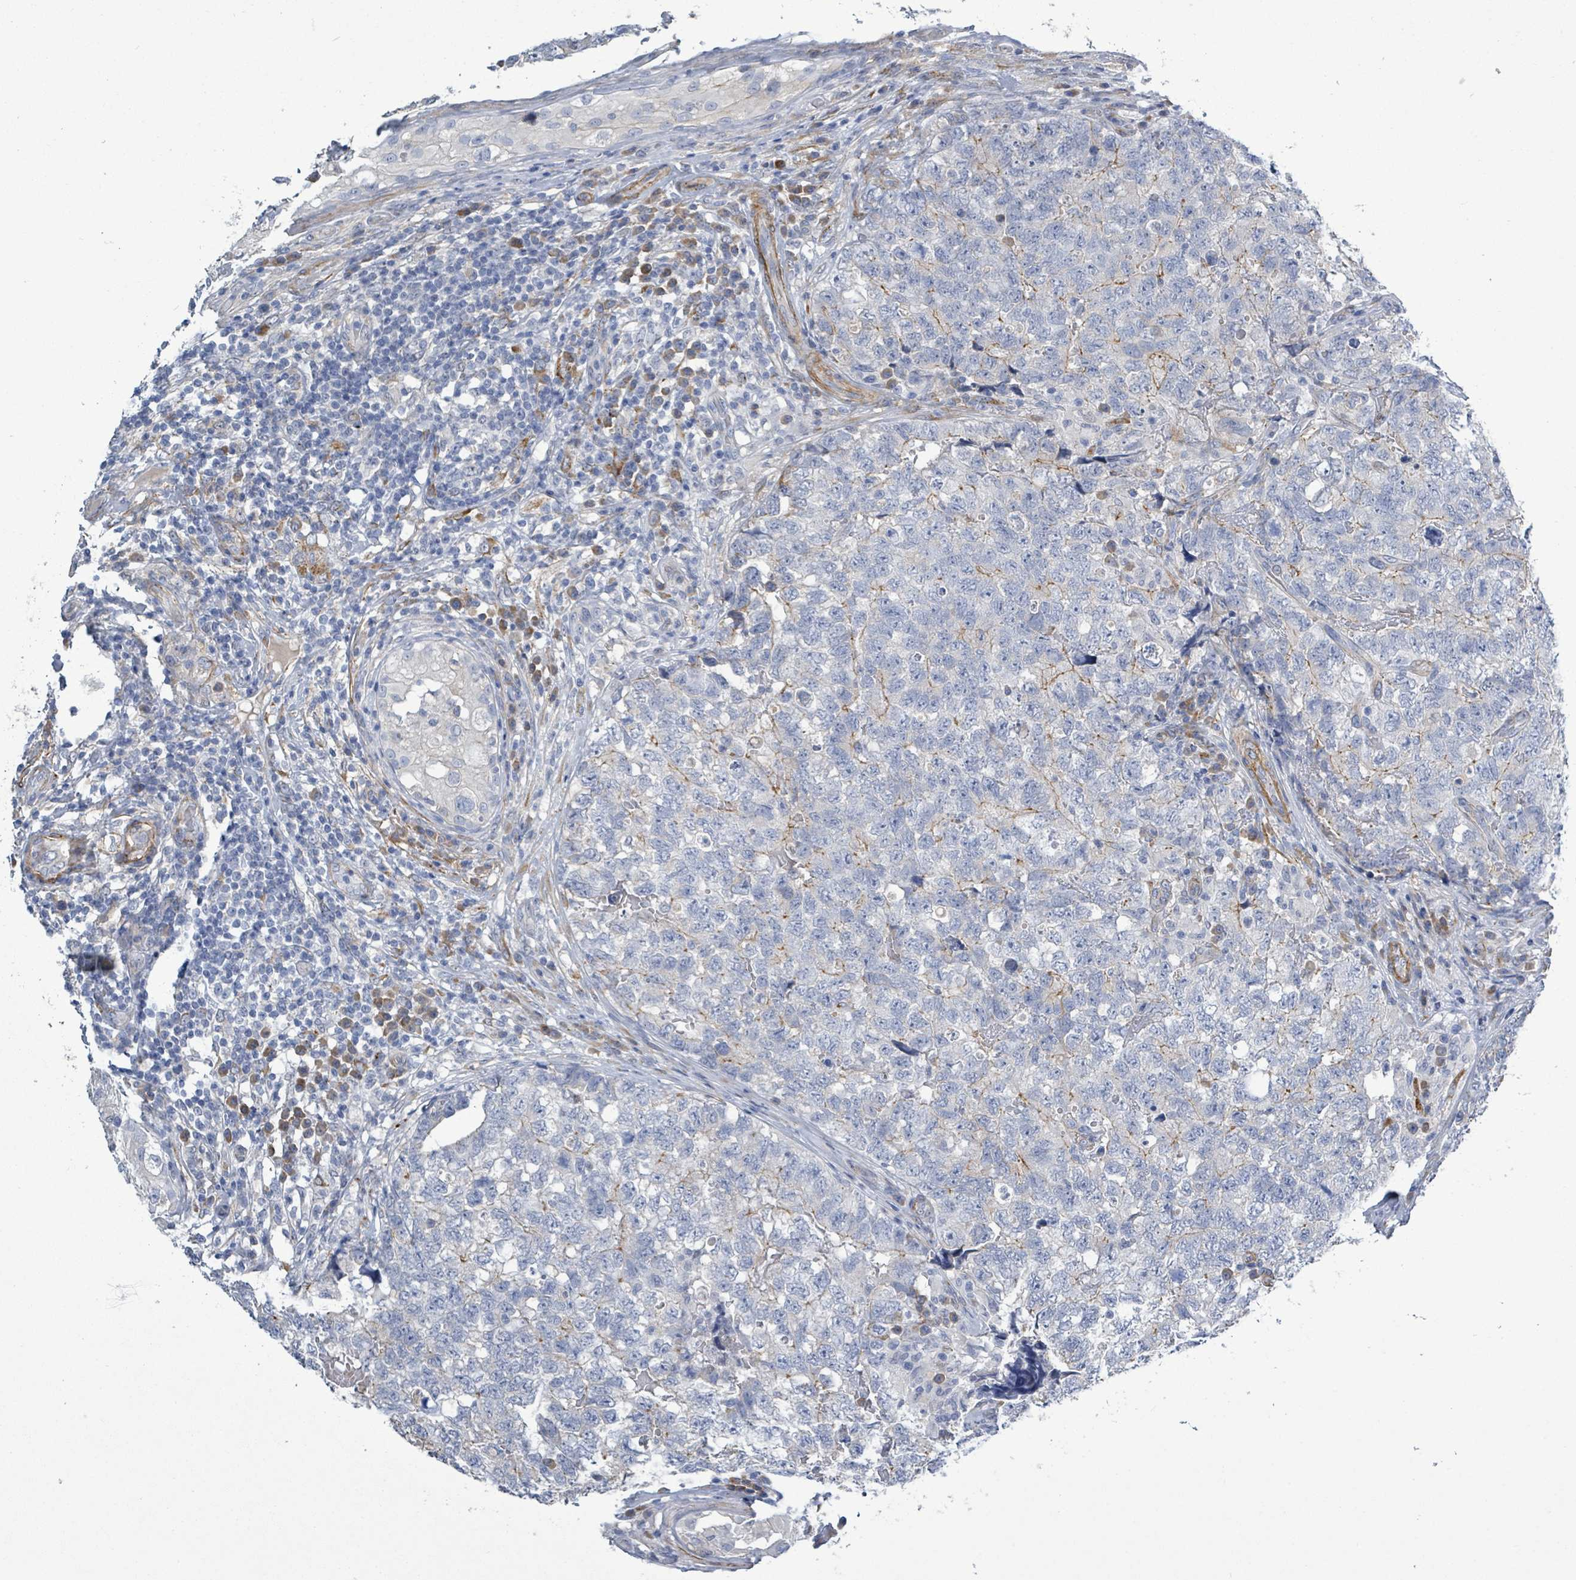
{"staining": {"intensity": "weak", "quantity": "<25%", "location": "cytoplasmic/membranous"}, "tissue": "testis cancer", "cell_type": "Tumor cells", "image_type": "cancer", "snomed": [{"axis": "morphology", "description": "Carcinoma, Embryonal, NOS"}, {"axis": "topography", "description": "Testis"}], "caption": "Tumor cells are negative for protein expression in human testis cancer.", "gene": "DMRTC1B", "patient": {"sex": "male", "age": 31}}